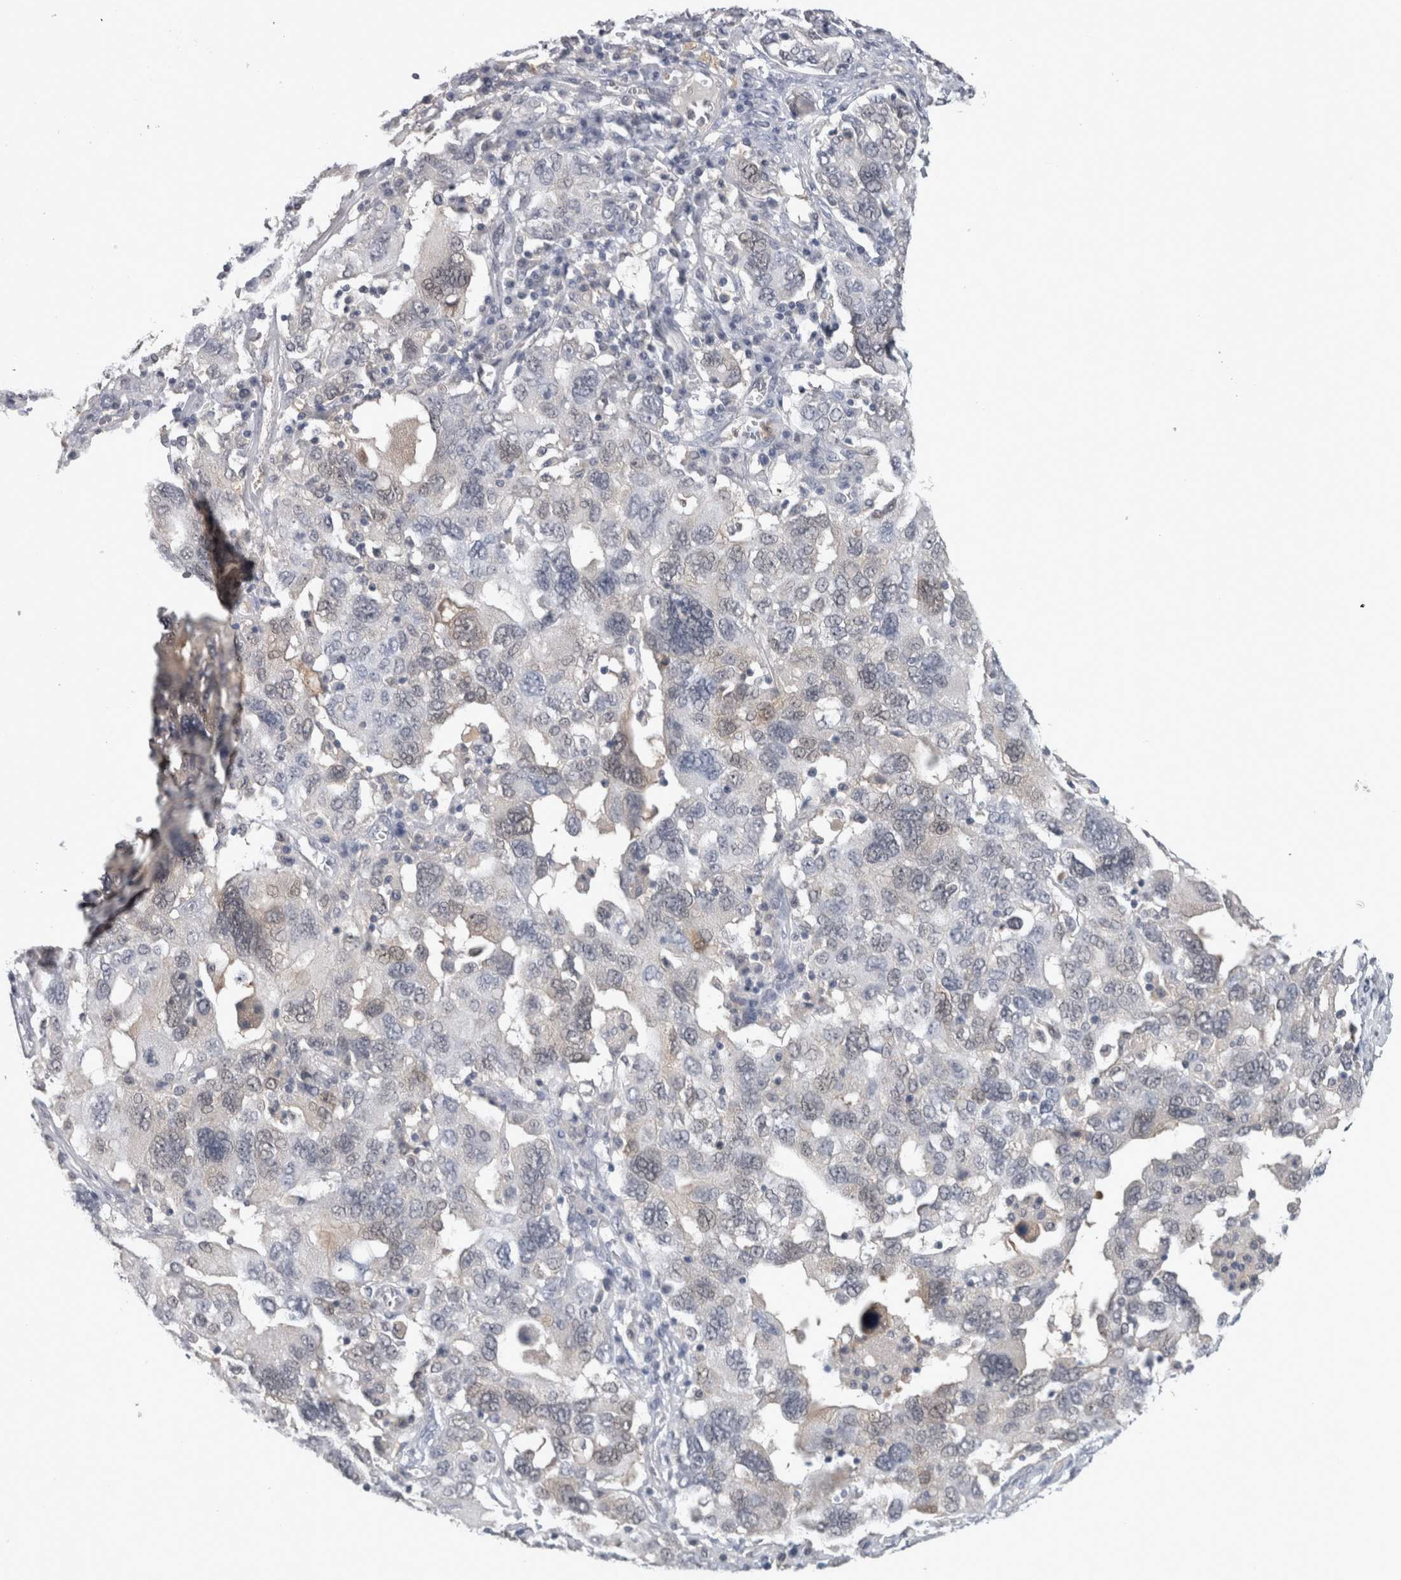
{"staining": {"intensity": "weak", "quantity": "<25%", "location": "cytoplasmic/membranous,nuclear"}, "tissue": "ovarian cancer", "cell_type": "Tumor cells", "image_type": "cancer", "snomed": [{"axis": "morphology", "description": "Carcinoma, endometroid"}, {"axis": "topography", "description": "Ovary"}], "caption": "The image displays no significant staining in tumor cells of ovarian cancer. The staining was performed using DAB to visualize the protein expression in brown, while the nuclei were stained in blue with hematoxylin (Magnification: 20x).", "gene": "NAPRT", "patient": {"sex": "female", "age": 62}}